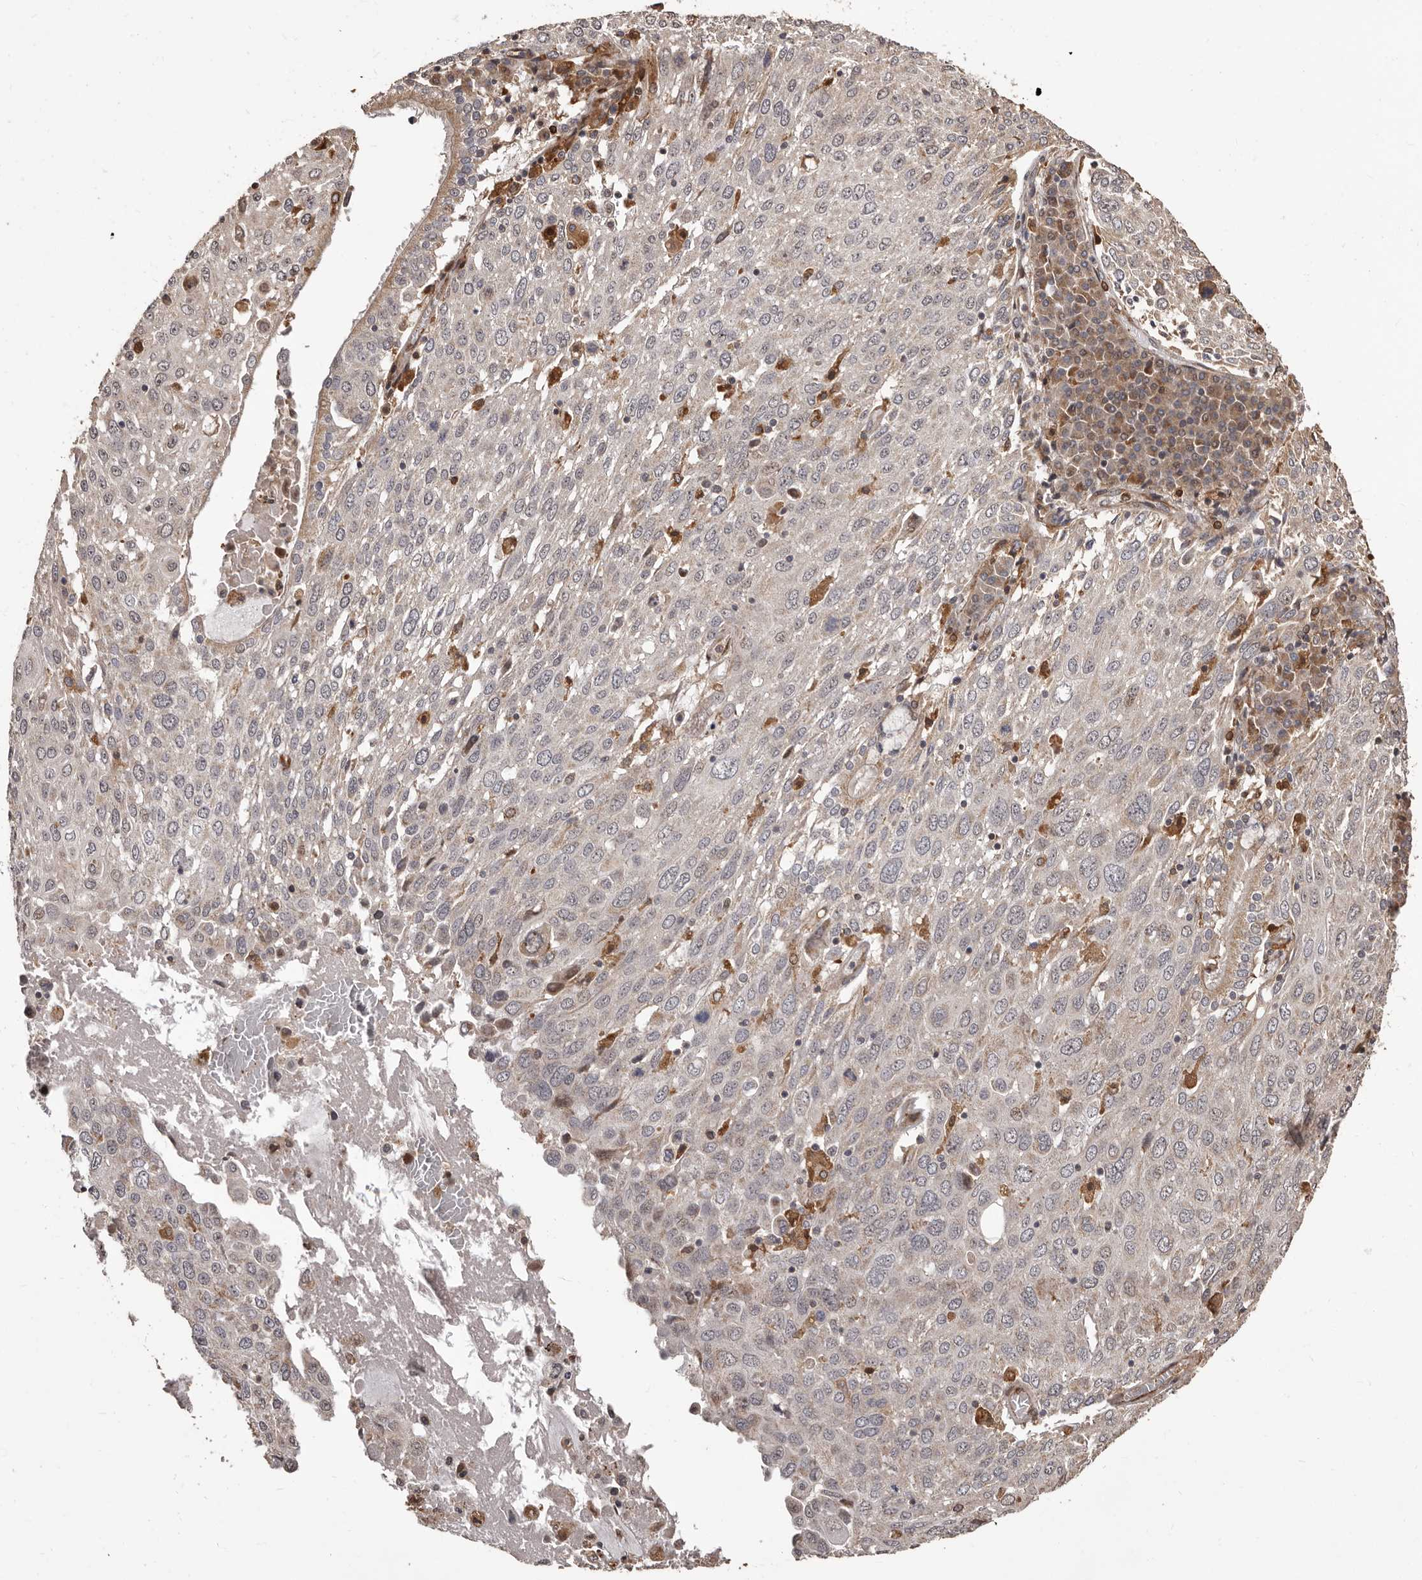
{"staining": {"intensity": "weak", "quantity": "<25%", "location": "cytoplasmic/membranous"}, "tissue": "lung cancer", "cell_type": "Tumor cells", "image_type": "cancer", "snomed": [{"axis": "morphology", "description": "Squamous cell carcinoma, NOS"}, {"axis": "topography", "description": "Lung"}], "caption": "Tumor cells show no significant staining in lung squamous cell carcinoma.", "gene": "ZCCHC7", "patient": {"sex": "male", "age": 65}}